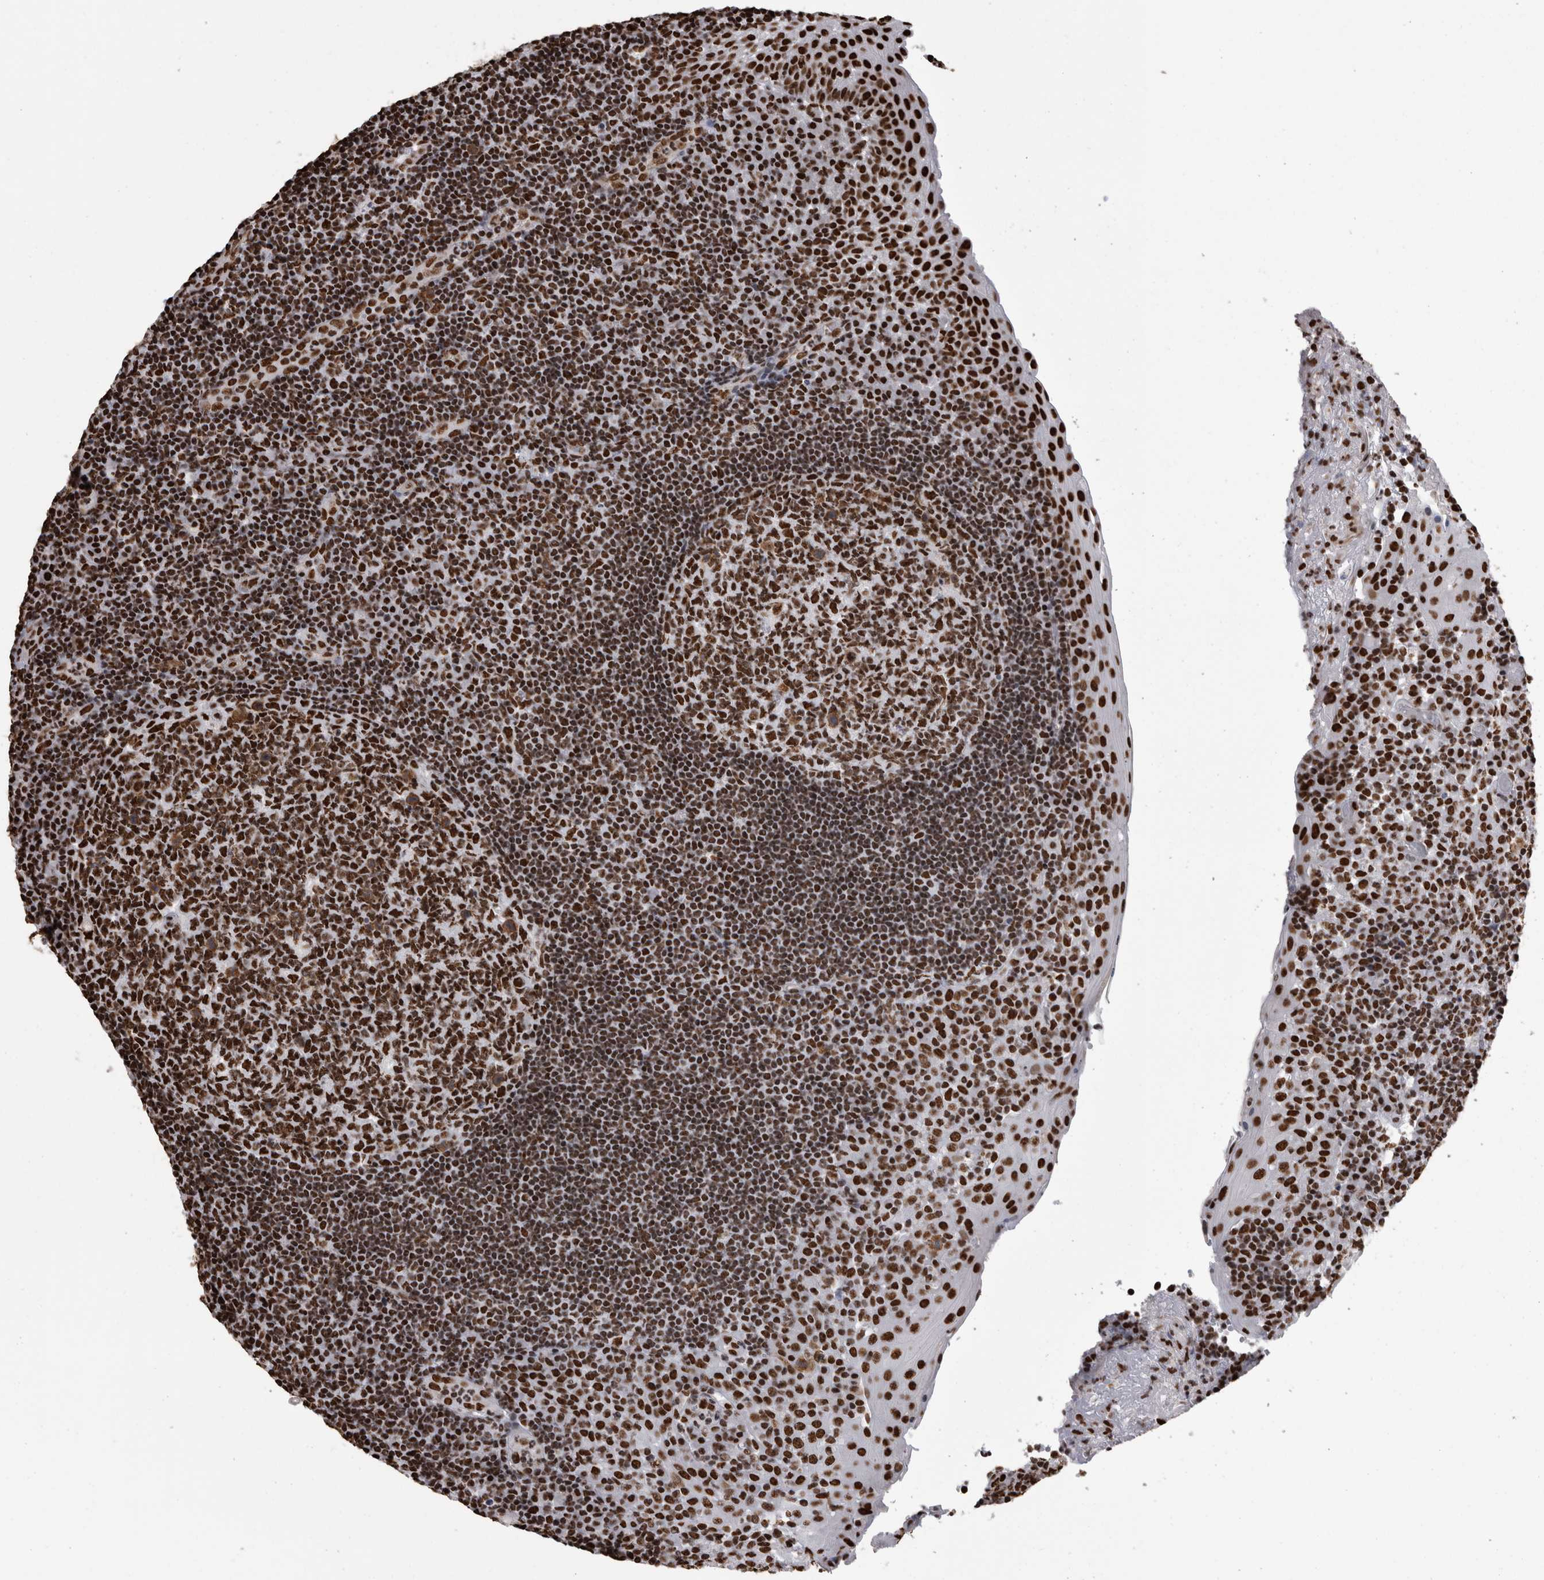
{"staining": {"intensity": "strong", "quantity": ">75%", "location": "nuclear"}, "tissue": "tonsil", "cell_type": "Germinal center cells", "image_type": "normal", "snomed": [{"axis": "morphology", "description": "Normal tissue, NOS"}, {"axis": "topography", "description": "Tonsil"}], "caption": "Immunohistochemistry (IHC) histopathology image of unremarkable tonsil: tonsil stained using immunohistochemistry (IHC) displays high levels of strong protein expression localized specifically in the nuclear of germinal center cells, appearing as a nuclear brown color.", "gene": "HNRNPM", "patient": {"sex": "female", "age": 40}}